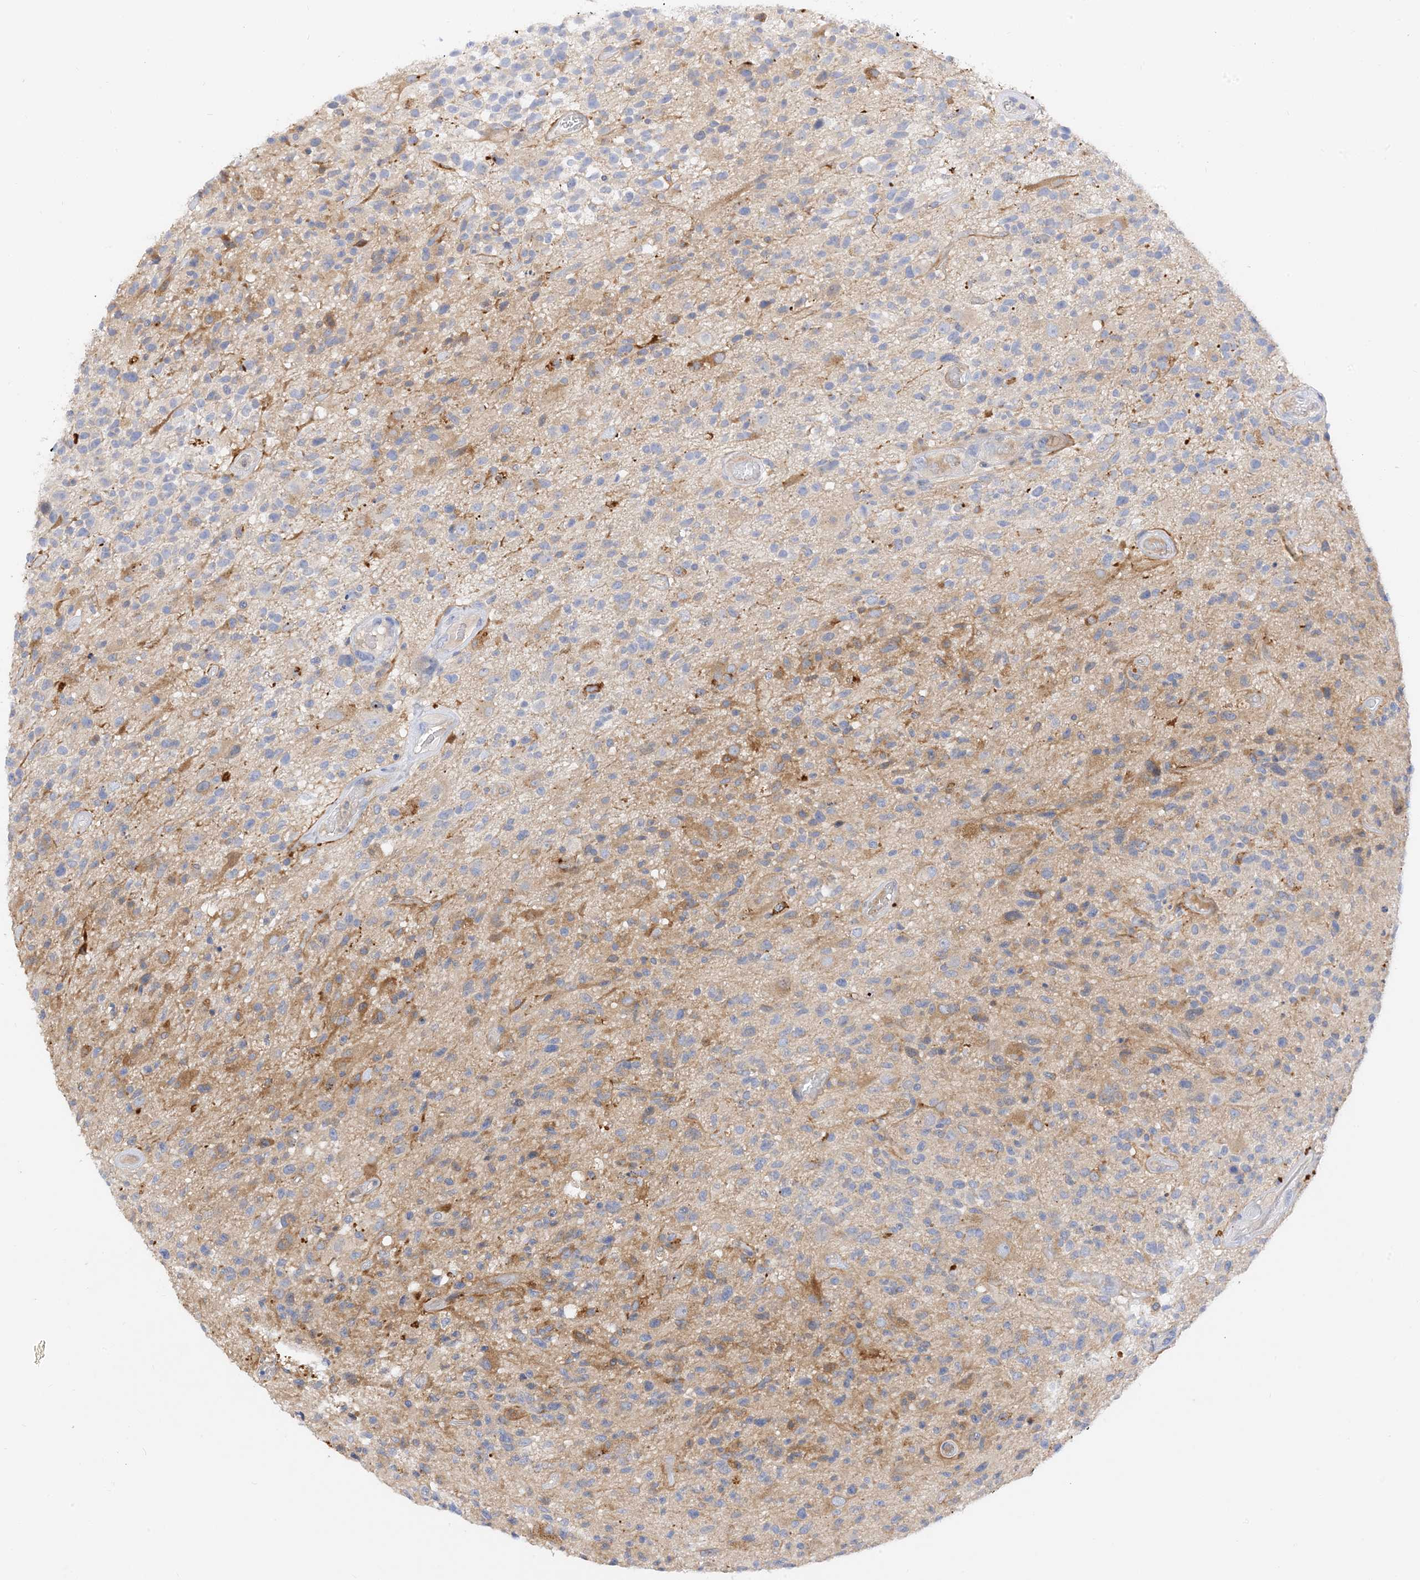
{"staining": {"intensity": "moderate", "quantity": "<25%", "location": "cytoplasmic/membranous"}, "tissue": "glioma", "cell_type": "Tumor cells", "image_type": "cancer", "snomed": [{"axis": "morphology", "description": "Glioma, malignant, High grade"}, {"axis": "morphology", "description": "Glioblastoma, NOS"}, {"axis": "topography", "description": "Brain"}], "caption": "Protein expression analysis of human malignant high-grade glioma reveals moderate cytoplasmic/membranous staining in approximately <25% of tumor cells.", "gene": "ARV1", "patient": {"sex": "male", "age": 60}}